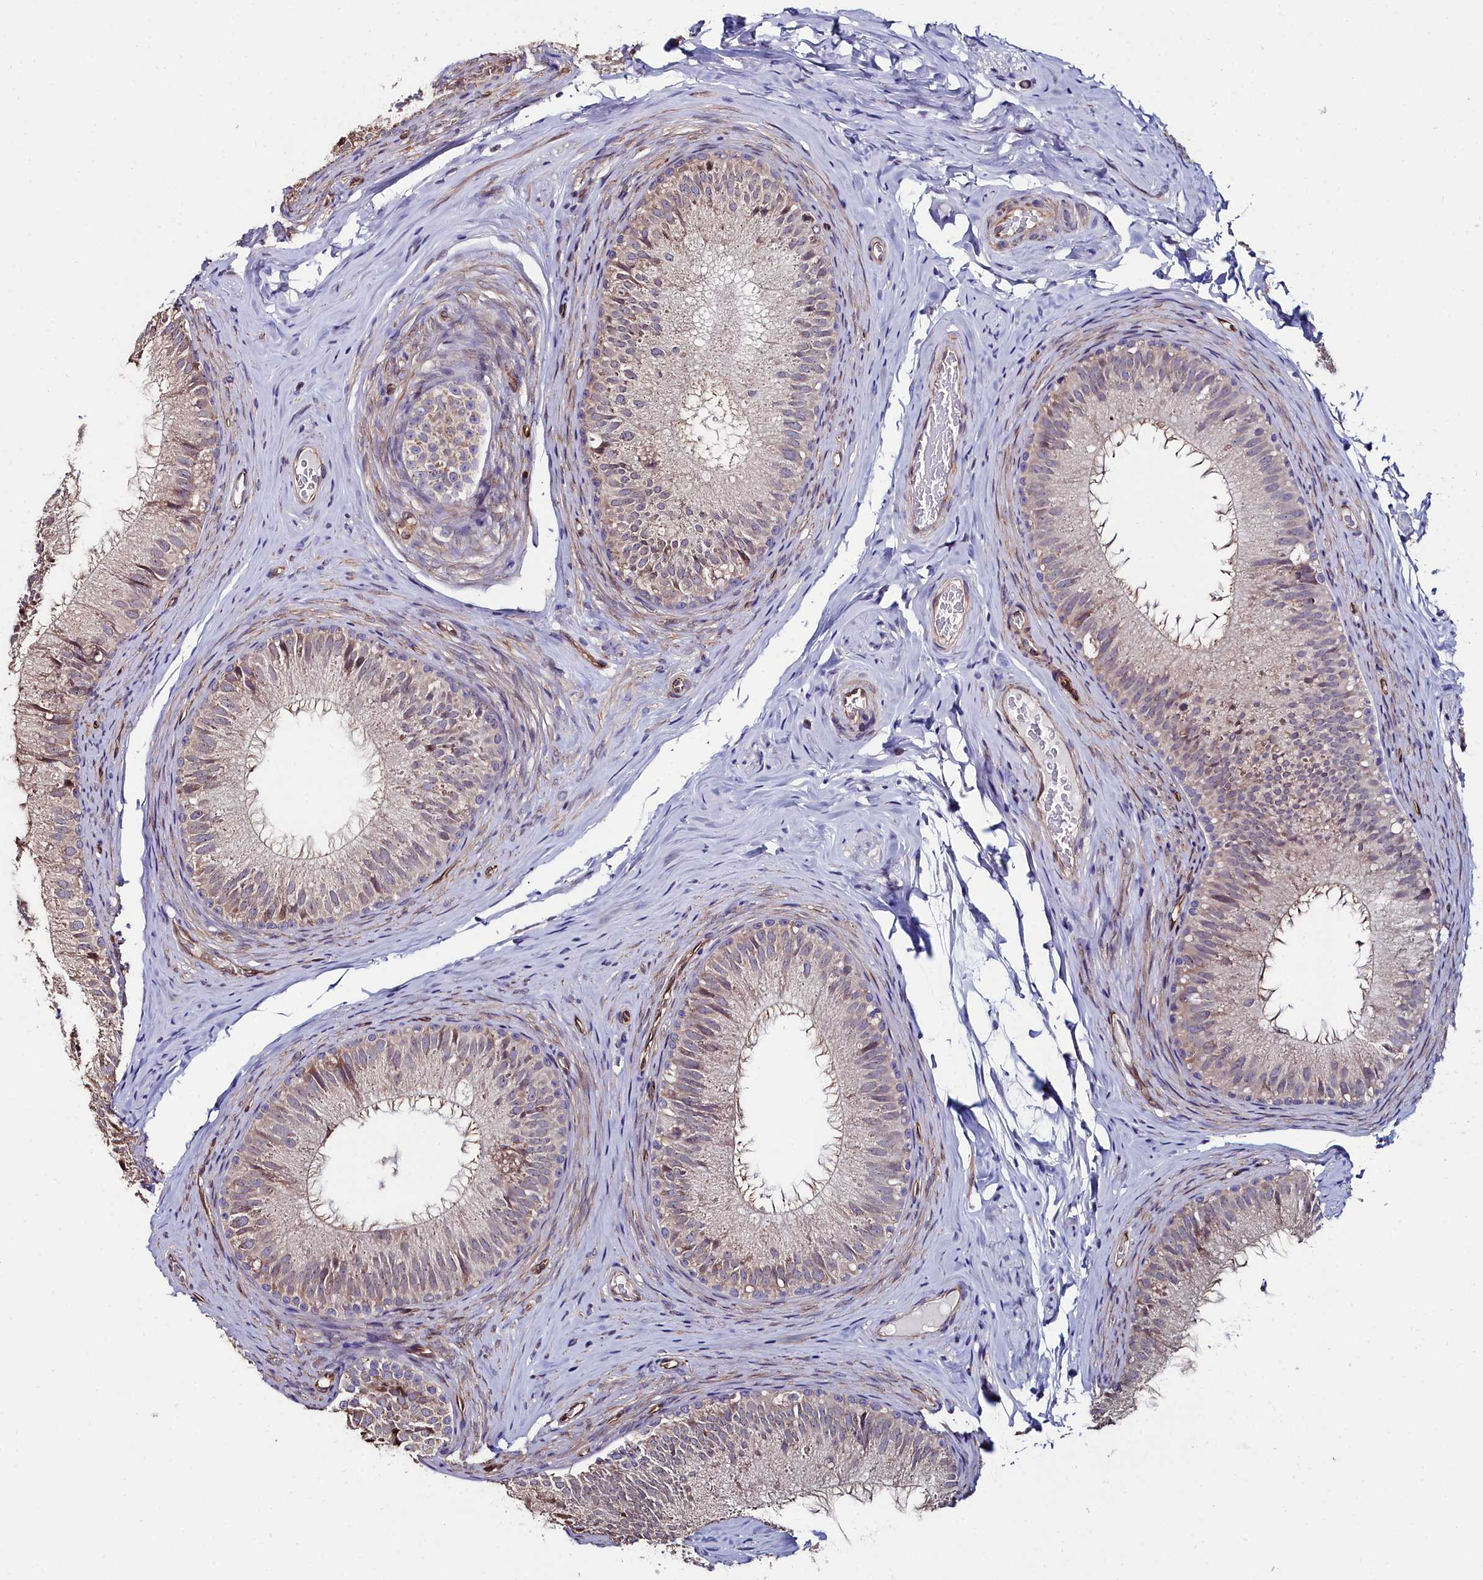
{"staining": {"intensity": "weak", "quantity": "<25%", "location": "cytoplasmic/membranous"}, "tissue": "epididymis", "cell_type": "Glandular cells", "image_type": "normal", "snomed": [{"axis": "morphology", "description": "Normal tissue, NOS"}, {"axis": "topography", "description": "Epididymis"}], "caption": "This image is of benign epididymis stained with immunohistochemistry to label a protein in brown with the nuclei are counter-stained blue. There is no expression in glandular cells. (Stains: DAB immunohistochemistry (IHC) with hematoxylin counter stain, Microscopy: brightfield microscopy at high magnification).", "gene": "C4orf19", "patient": {"sex": "male", "age": 34}}